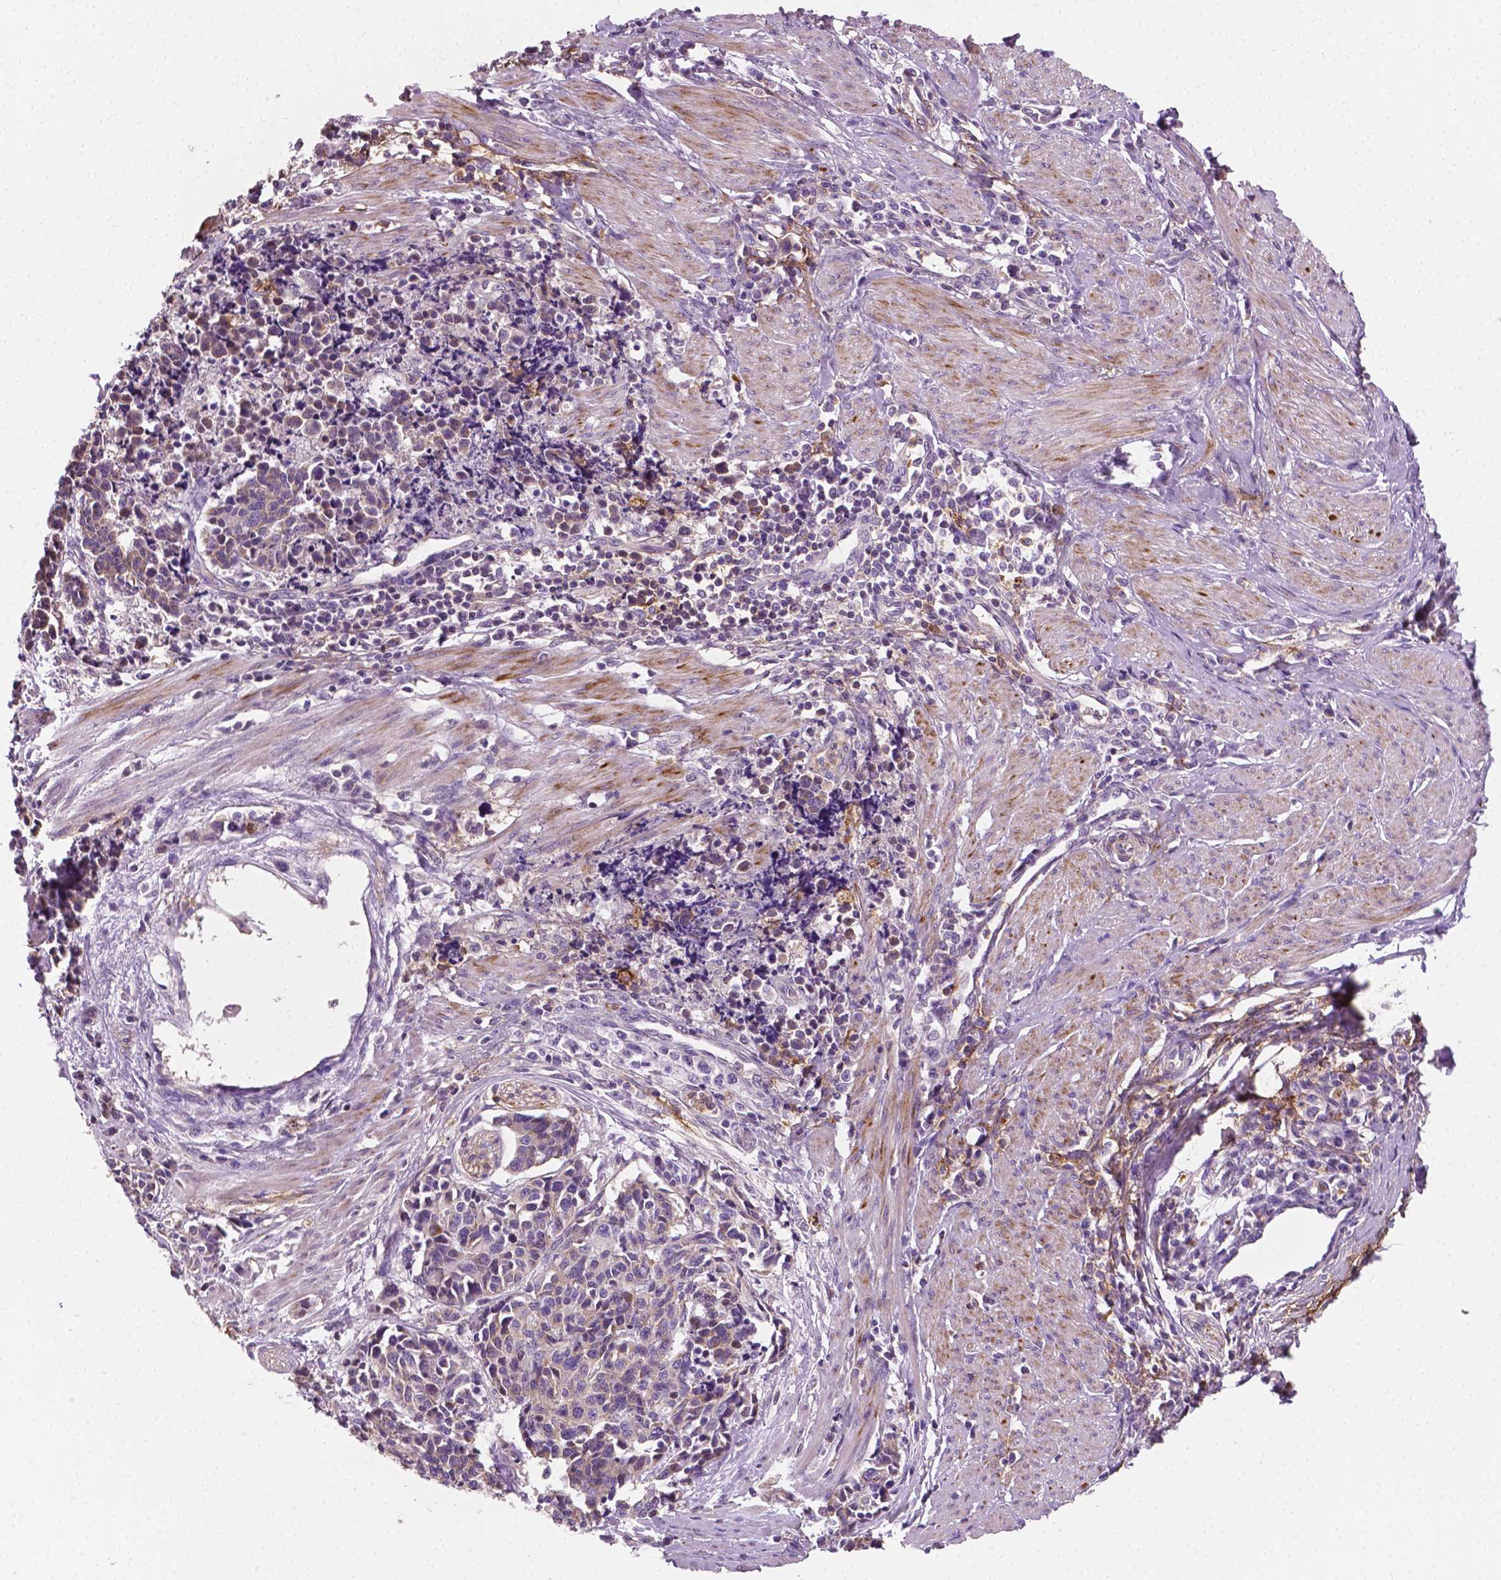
{"staining": {"intensity": "weak", "quantity": "<25%", "location": "cytoplasmic/membranous"}, "tissue": "cervical cancer", "cell_type": "Tumor cells", "image_type": "cancer", "snomed": [{"axis": "morphology", "description": "Squamous cell carcinoma, NOS"}, {"axis": "topography", "description": "Cervix"}], "caption": "Histopathology image shows no significant protein positivity in tumor cells of cervical squamous cell carcinoma.", "gene": "PTX3", "patient": {"sex": "female", "age": 35}}